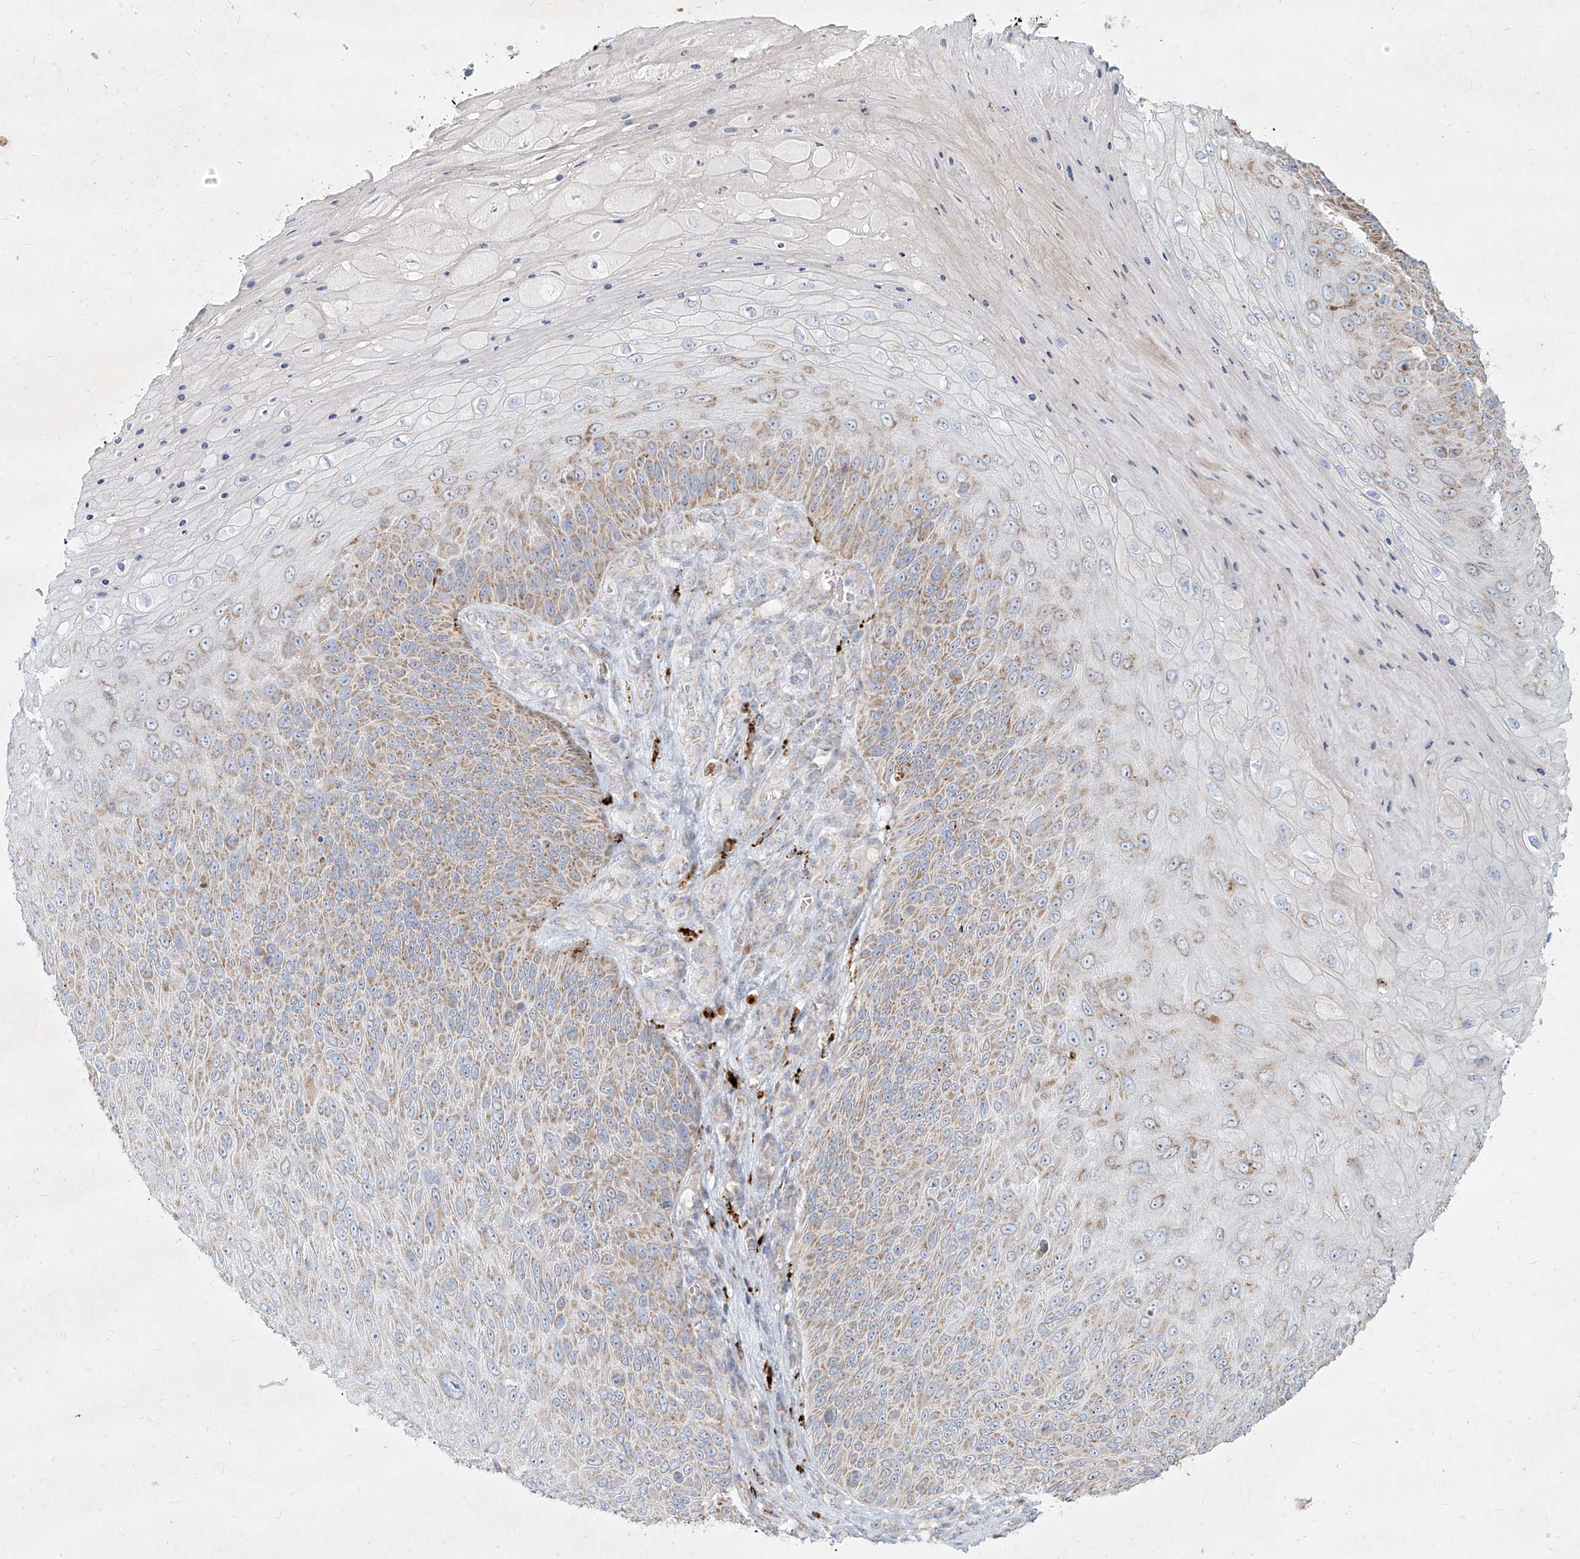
{"staining": {"intensity": "weak", "quantity": ">75%", "location": "cytoplasmic/membranous"}, "tissue": "skin cancer", "cell_type": "Tumor cells", "image_type": "cancer", "snomed": [{"axis": "morphology", "description": "Squamous cell carcinoma, NOS"}, {"axis": "topography", "description": "Skin"}], "caption": "This is an image of immunohistochemistry staining of skin squamous cell carcinoma, which shows weak positivity in the cytoplasmic/membranous of tumor cells.", "gene": "MTX2", "patient": {"sex": "female", "age": 88}}